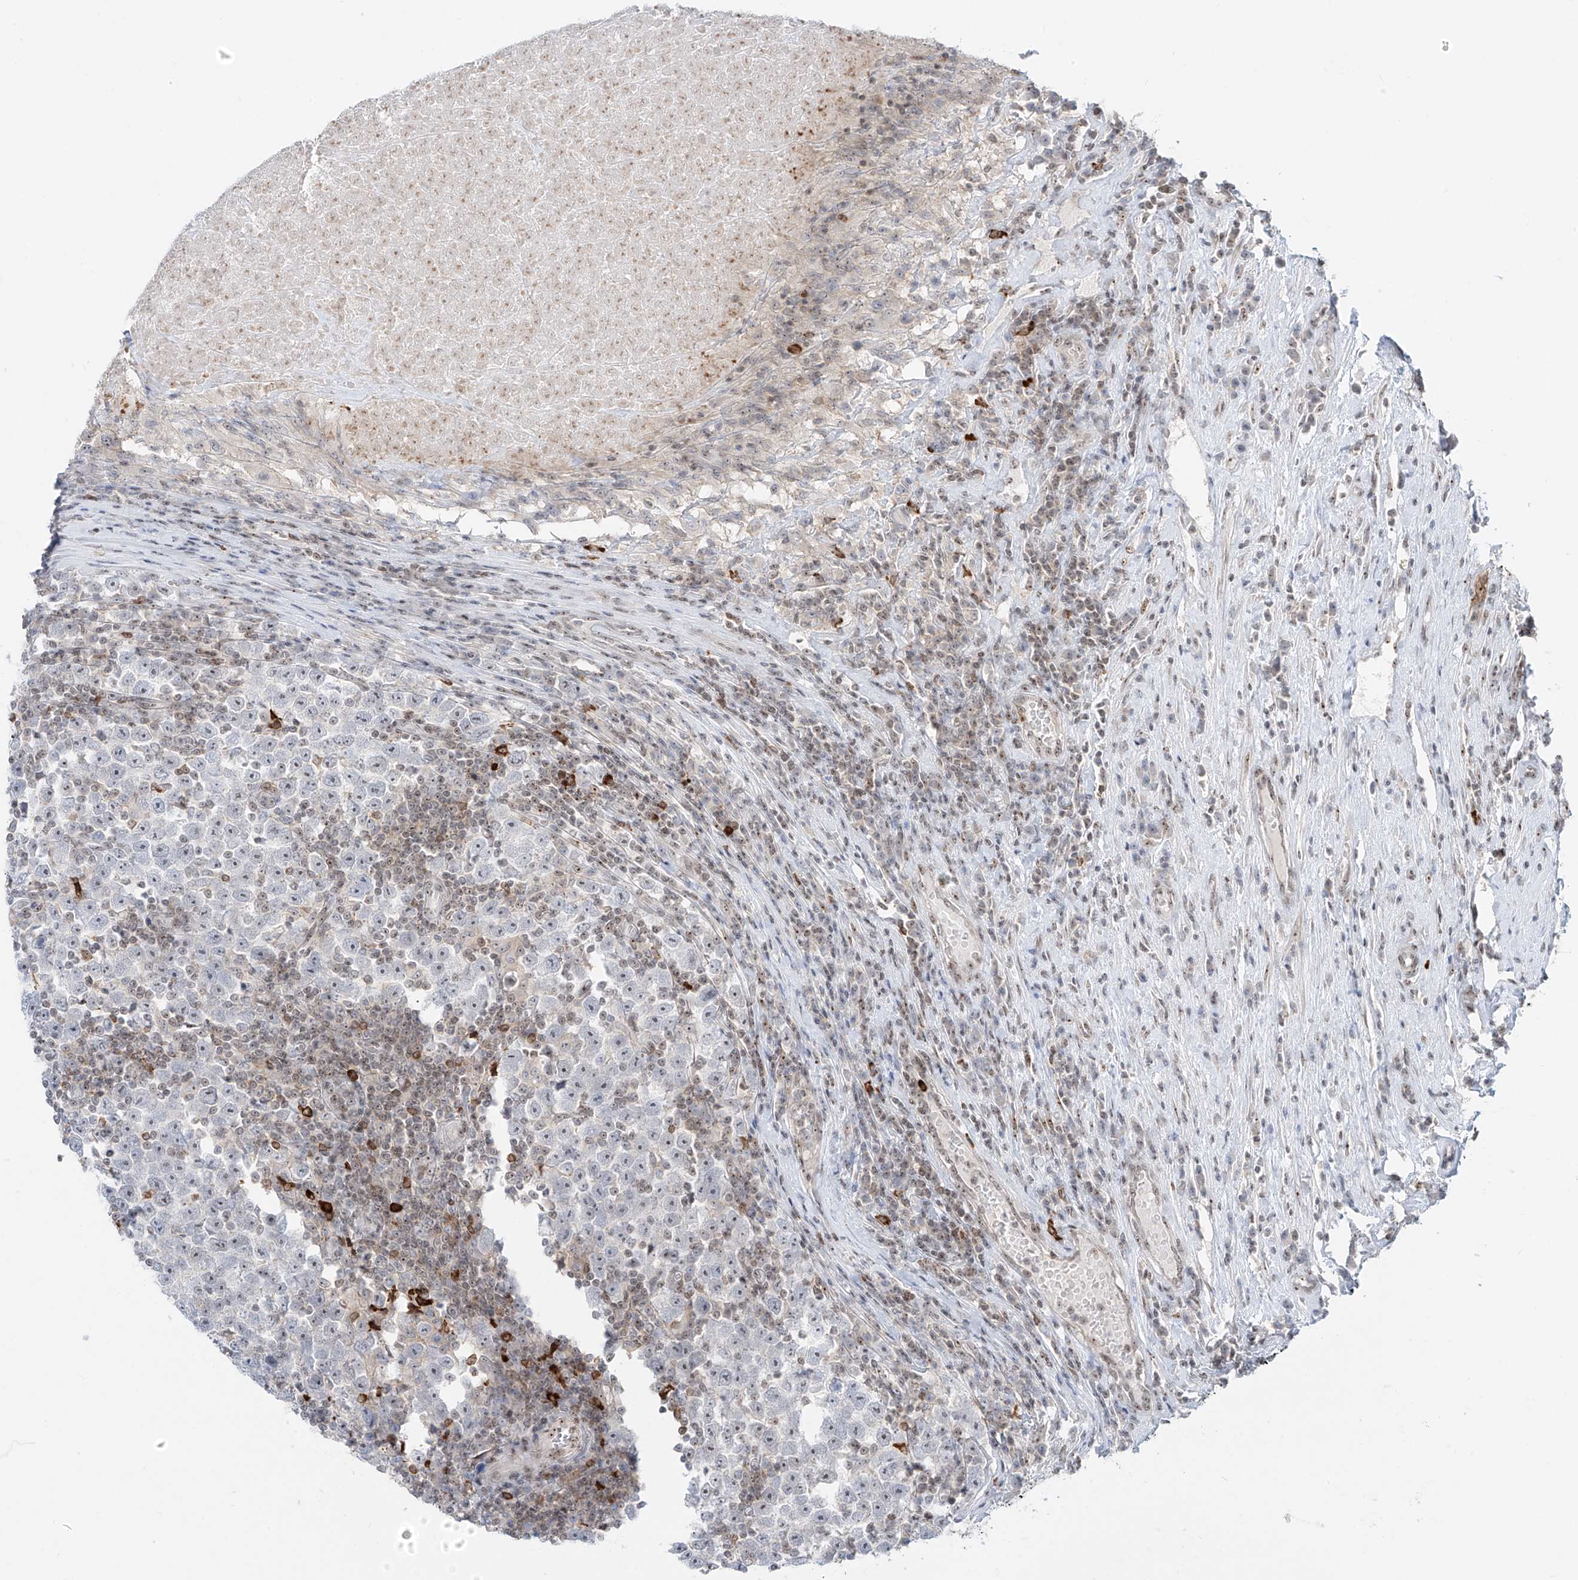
{"staining": {"intensity": "negative", "quantity": "none", "location": "none"}, "tissue": "testis cancer", "cell_type": "Tumor cells", "image_type": "cancer", "snomed": [{"axis": "morphology", "description": "Normal tissue, NOS"}, {"axis": "morphology", "description": "Seminoma, NOS"}, {"axis": "topography", "description": "Testis"}], "caption": "DAB (3,3'-diaminobenzidine) immunohistochemical staining of human seminoma (testis) demonstrates no significant expression in tumor cells.", "gene": "ZNF512", "patient": {"sex": "male", "age": 43}}